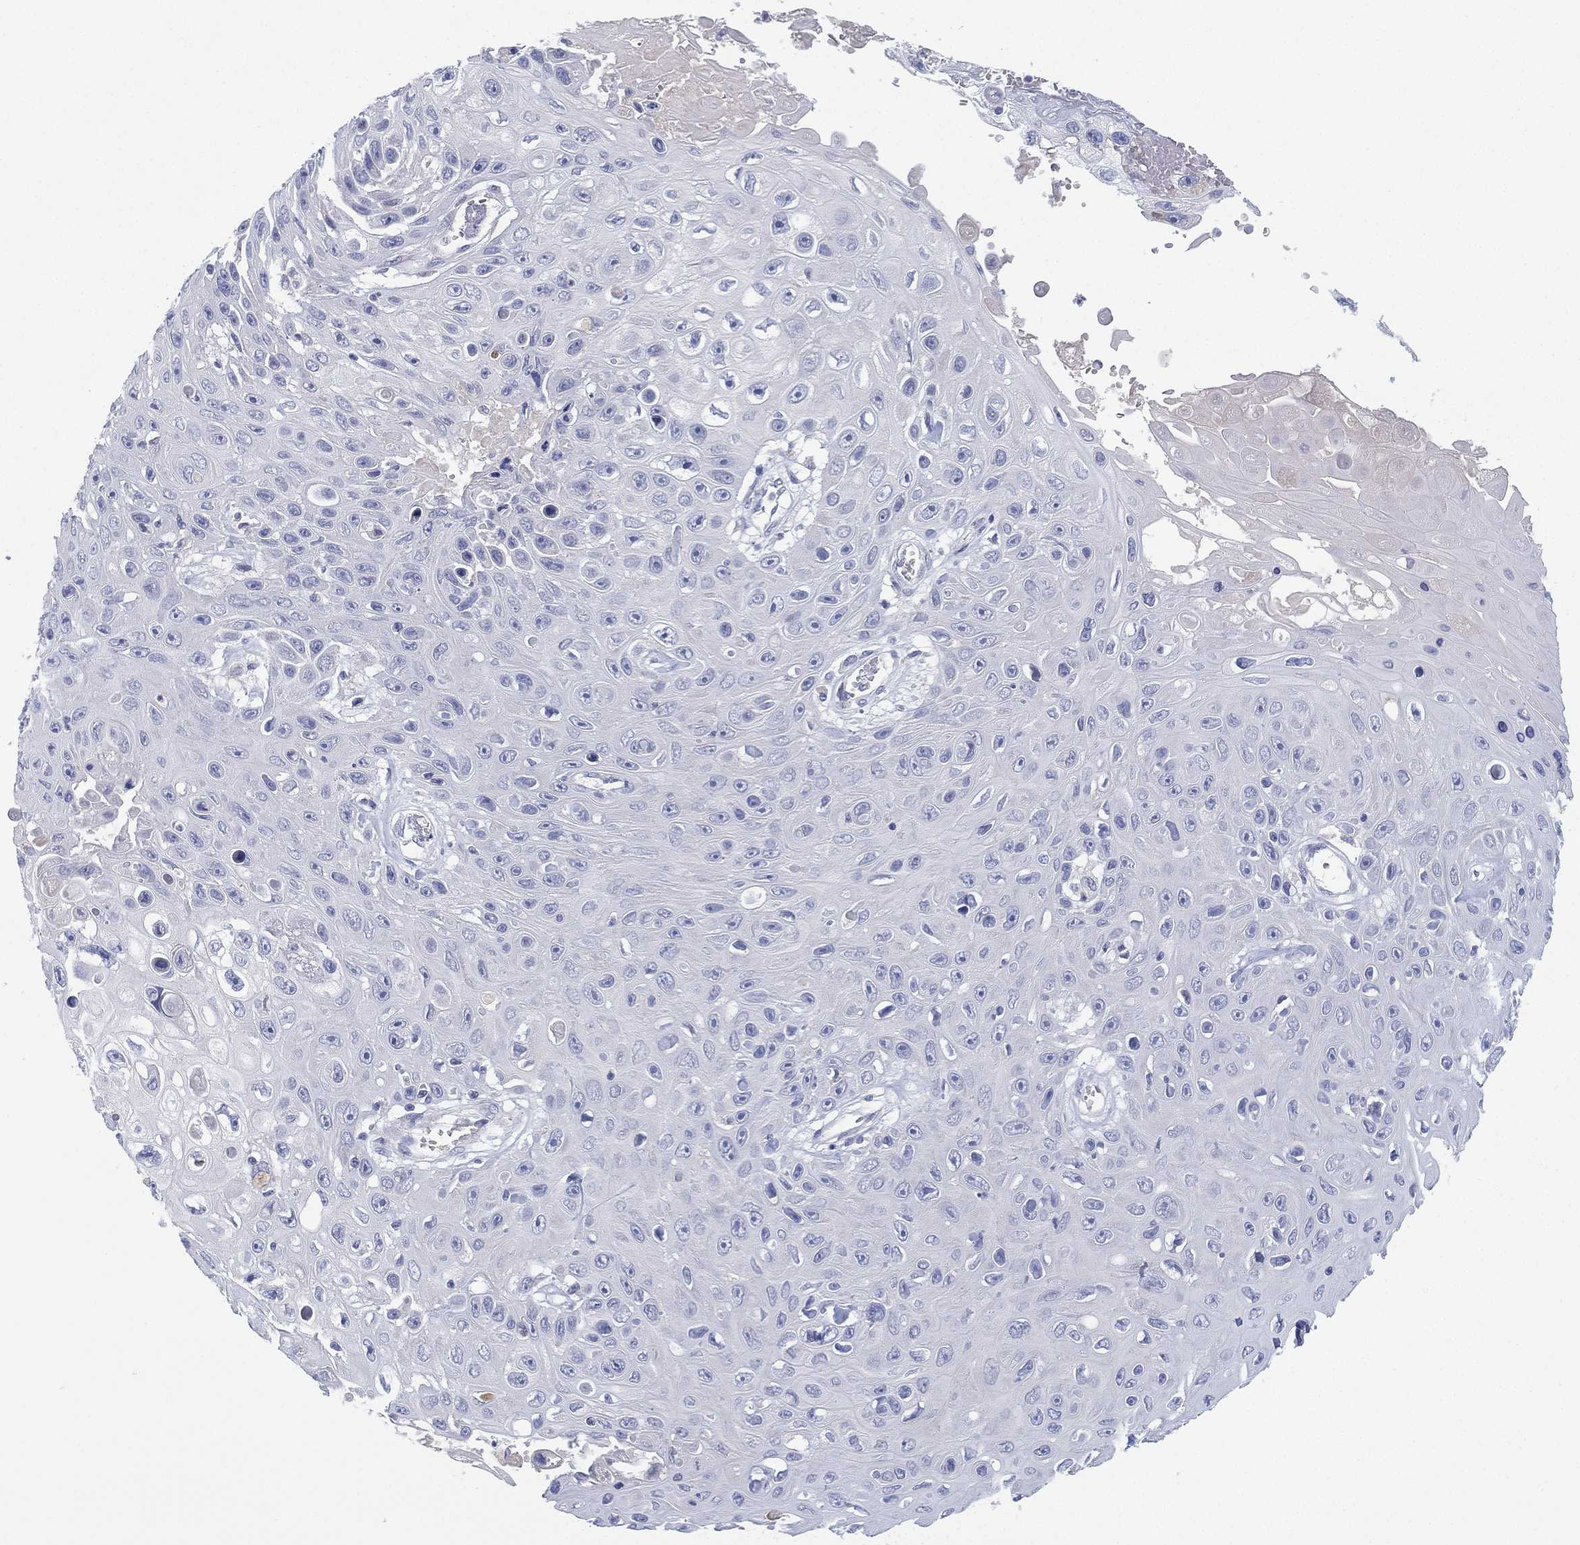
{"staining": {"intensity": "negative", "quantity": "none", "location": "none"}, "tissue": "skin cancer", "cell_type": "Tumor cells", "image_type": "cancer", "snomed": [{"axis": "morphology", "description": "Squamous cell carcinoma, NOS"}, {"axis": "topography", "description": "Skin"}], "caption": "Skin cancer stained for a protein using IHC displays no positivity tumor cells.", "gene": "CYP2D6", "patient": {"sex": "male", "age": 82}}